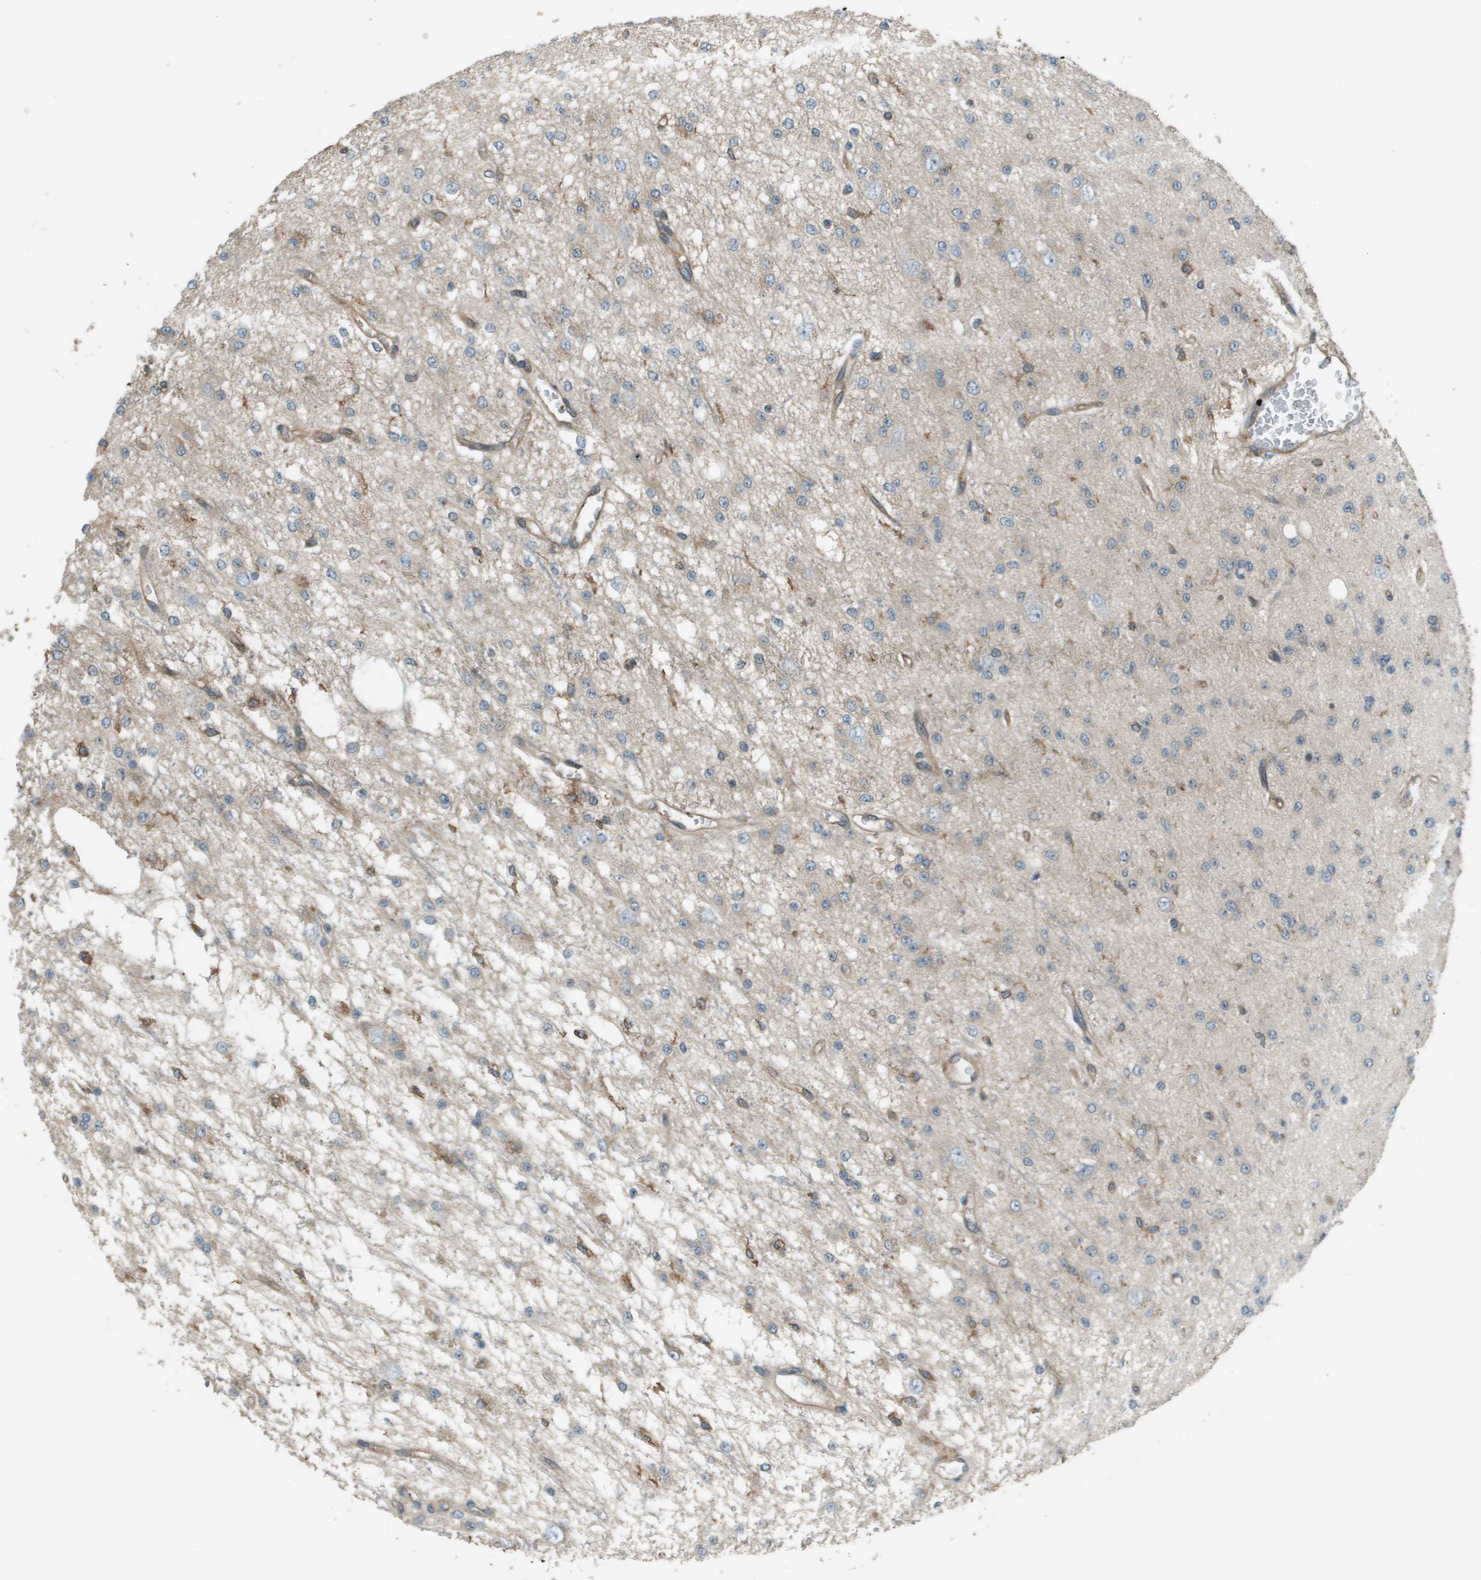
{"staining": {"intensity": "weak", "quantity": "<25%", "location": "cytoplasmic/membranous"}, "tissue": "glioma", "cell_type": "Tumor cells", "image_type": "cancer", "snomed": [{"axis": "morphology", "description": "Glioma, malignant, Low grade"}, {"axis": "topography", "description": "Brain"}], "caption": "DAB immunohistochemical staining of low-grade glioma (malignant) displays no significant staining in tumor cells.", "gene": "CORO1B", "patient": {"sex": "male", "age": 38}}